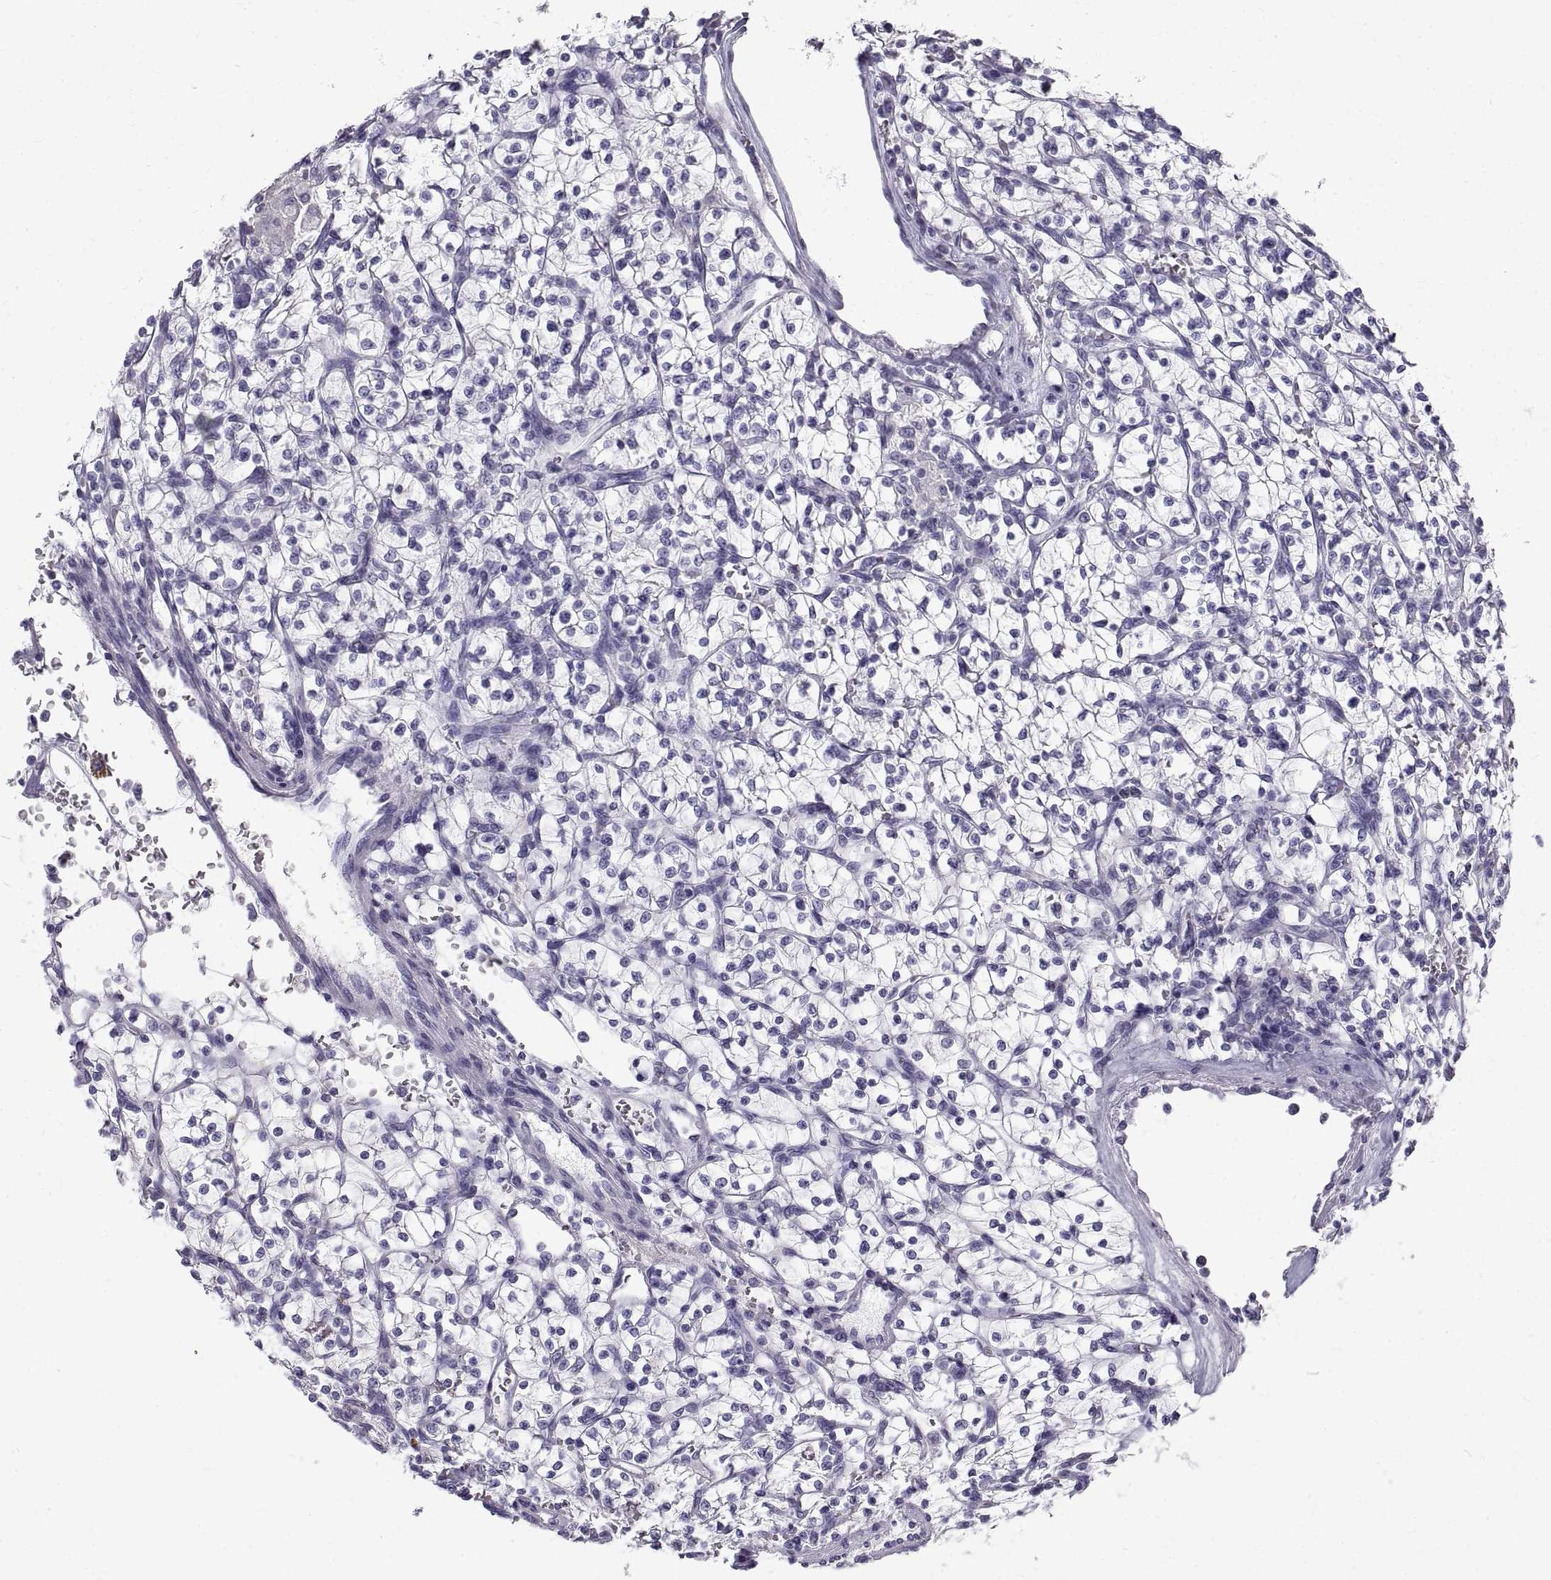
{"staining": {"intensity": "negative", "quantity": "none", "location": "none"}, "tissue": "renal cancer", "cell_type": "Tumor cells", "image_type": "cancer", "snomed": [{"axis": "morphology", "description": "Adenocarcinoma, NOS"}, {"axis": "topography", "description": "Kidney"}], "caption": "Tumor cells are negative for brown protein staining in renal adenocarcinoma.", "gene": "GNG12", "patient": {"sex": "female", "age": 64}}